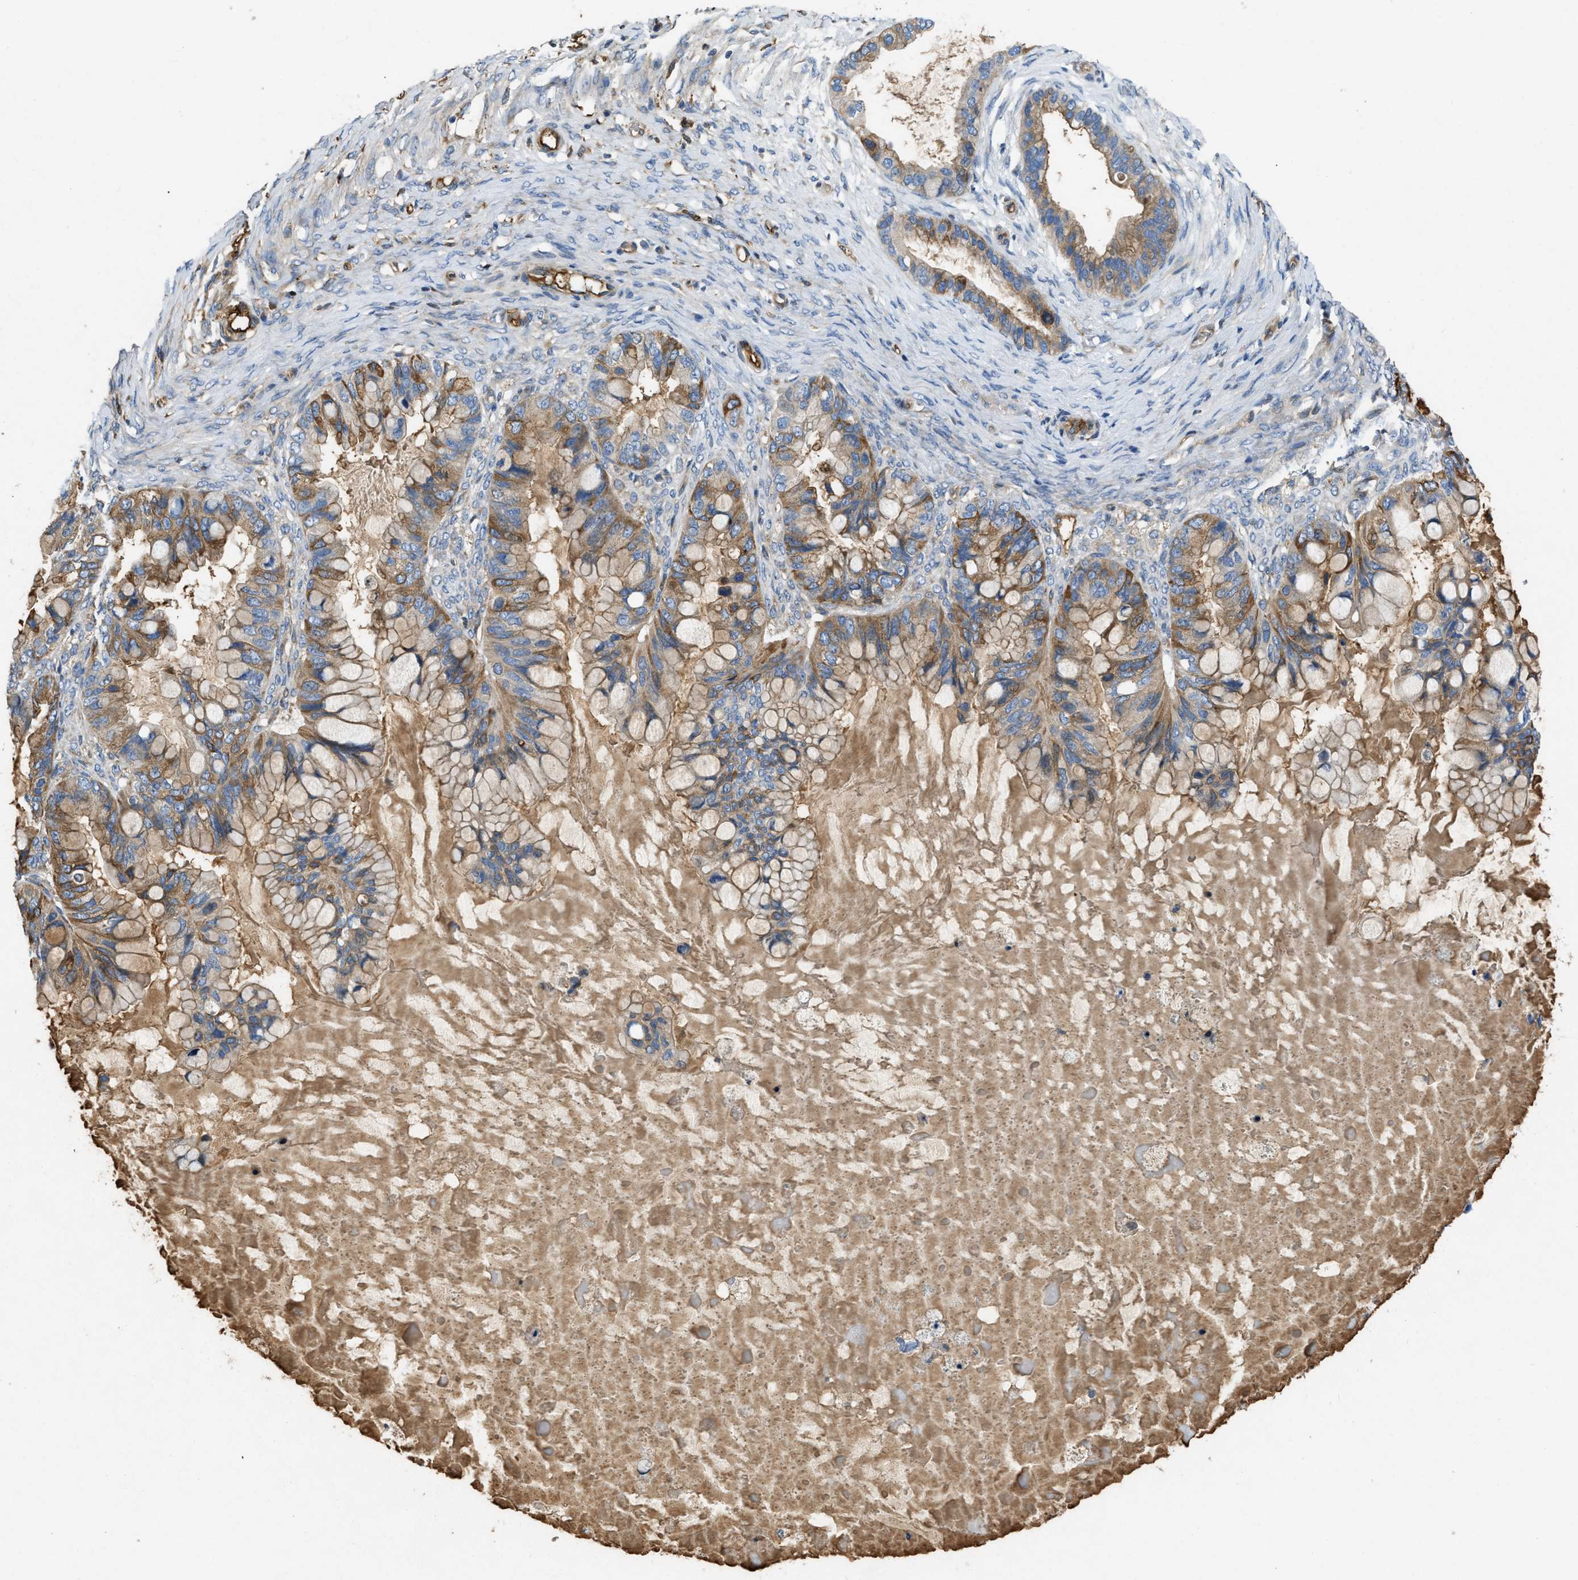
{"staining": {"intensity": "moderate", "quantity": ">75%", "location": "cytoplasmic/membranous"}, "tissue": "ovarian cancer", "cell_type": "Tumor cells", "image_type": "cancer", "snomed": [{"axis": "morphology", "description": "Cystadenocarcinoma, mucinous, NOS"}, {"axis": "topography", "description": "Ovary"}], "caption": "High-magnification brightfield microscopy of ovarian cancer (mucinous cystadenocarcinoma) stained with DAB (brown) and counterstained with hematoxylin (blue). tumor cells exhibit moderate cytoplasmic/membranous staining is present in approximately>75% of cells. (IHC, brightfield microscopy, high magnification).", "gene": "GGCX", "patient": {"sex": "female", "age": 80}}